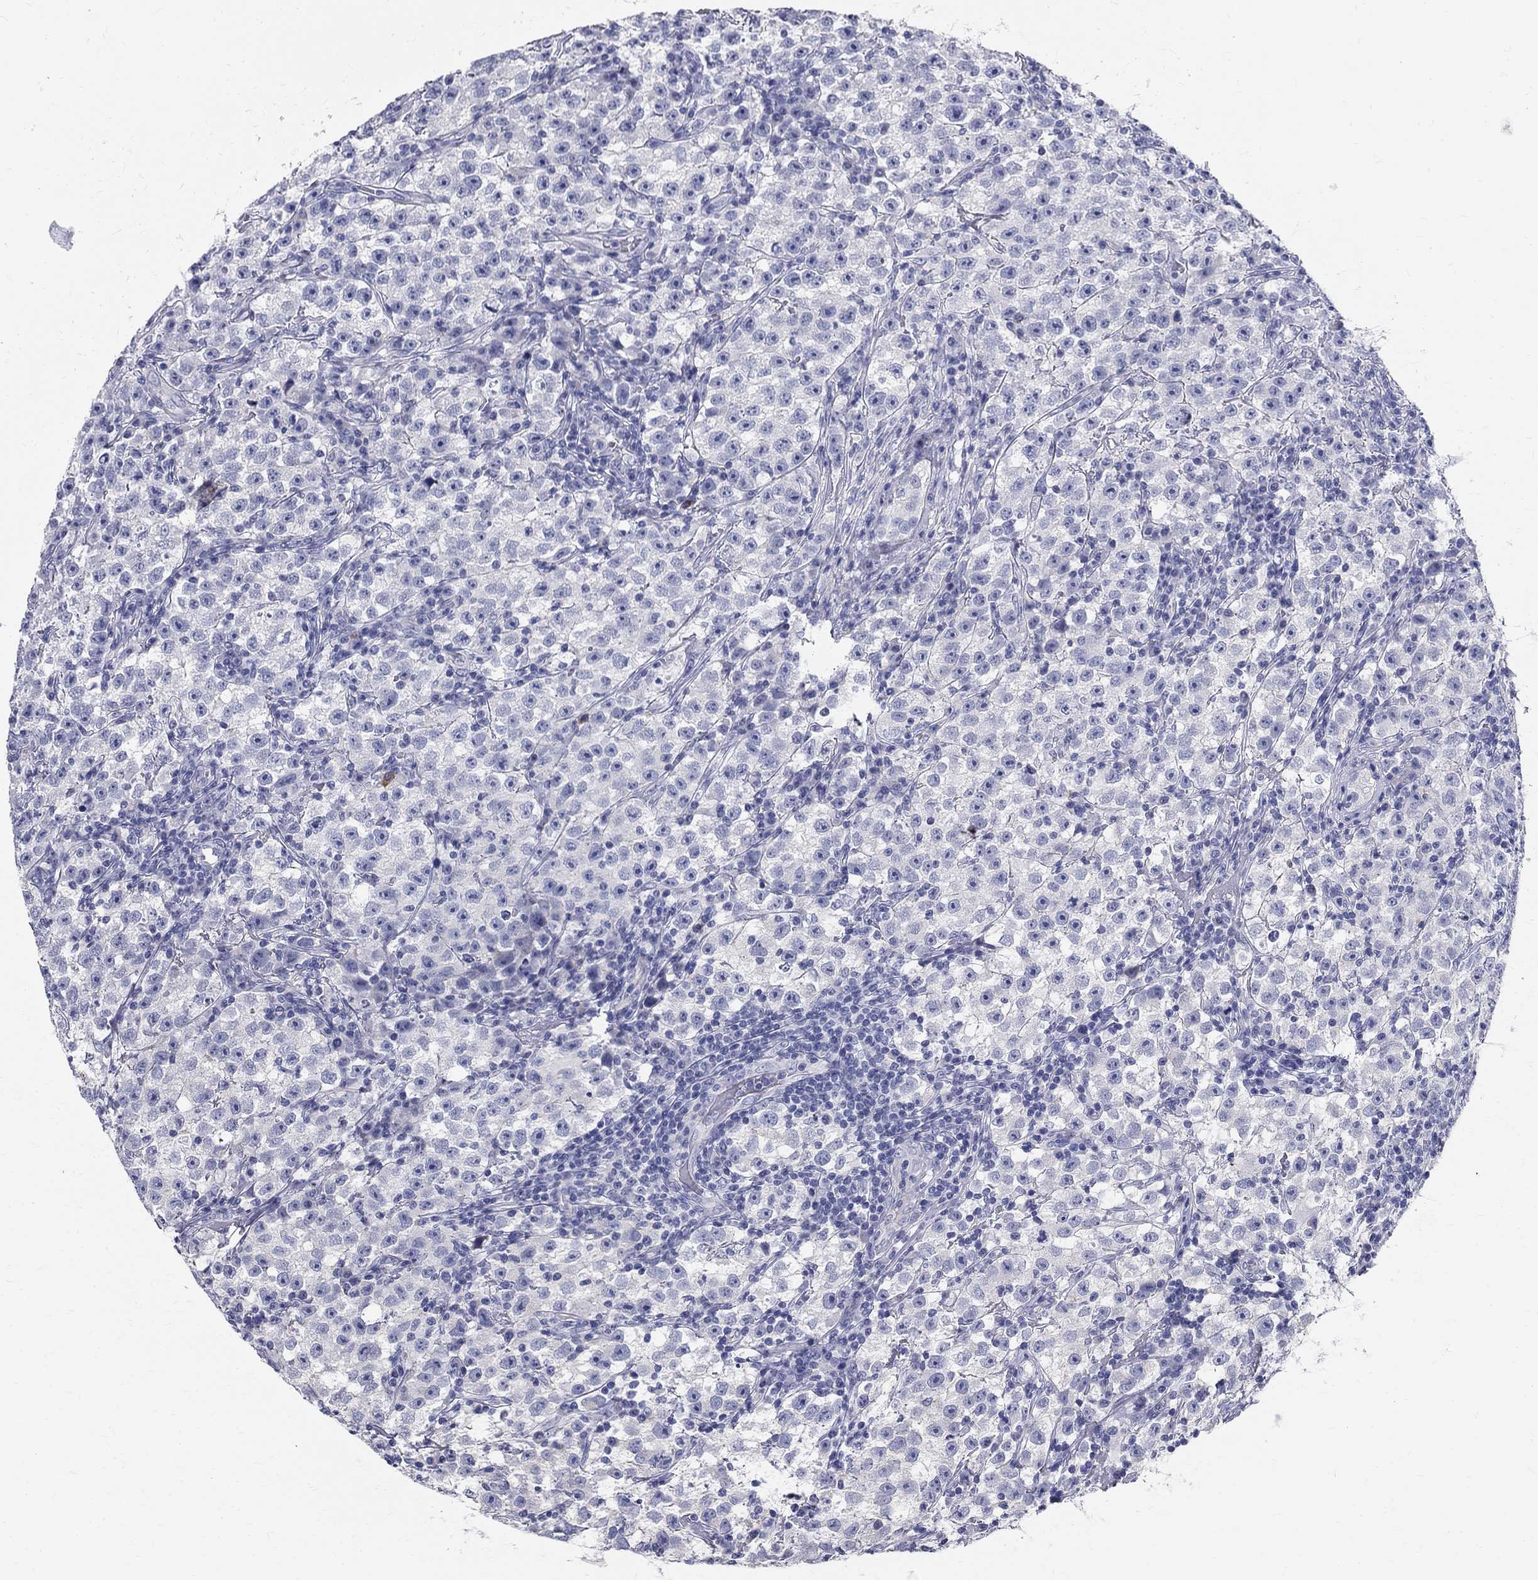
{"staining": {"intensity": "negative", "quantity": "none", "location": "none"}, "tissue": "testis cancer", "cell_type": "Tumor cells", "image_type": "cancer", "snomed": [{"axis": "morphology", "description": "Seminoma, NOS"}, {"axis": "topography", "description": "Testis"}], "caption": "This is a micrograph of immunohistochemistry staining of testis cancer (seminoma), which shows no expression in tumor cells.", "gene": "TGM4", "patient": {"sex": "male", "age": 22}}